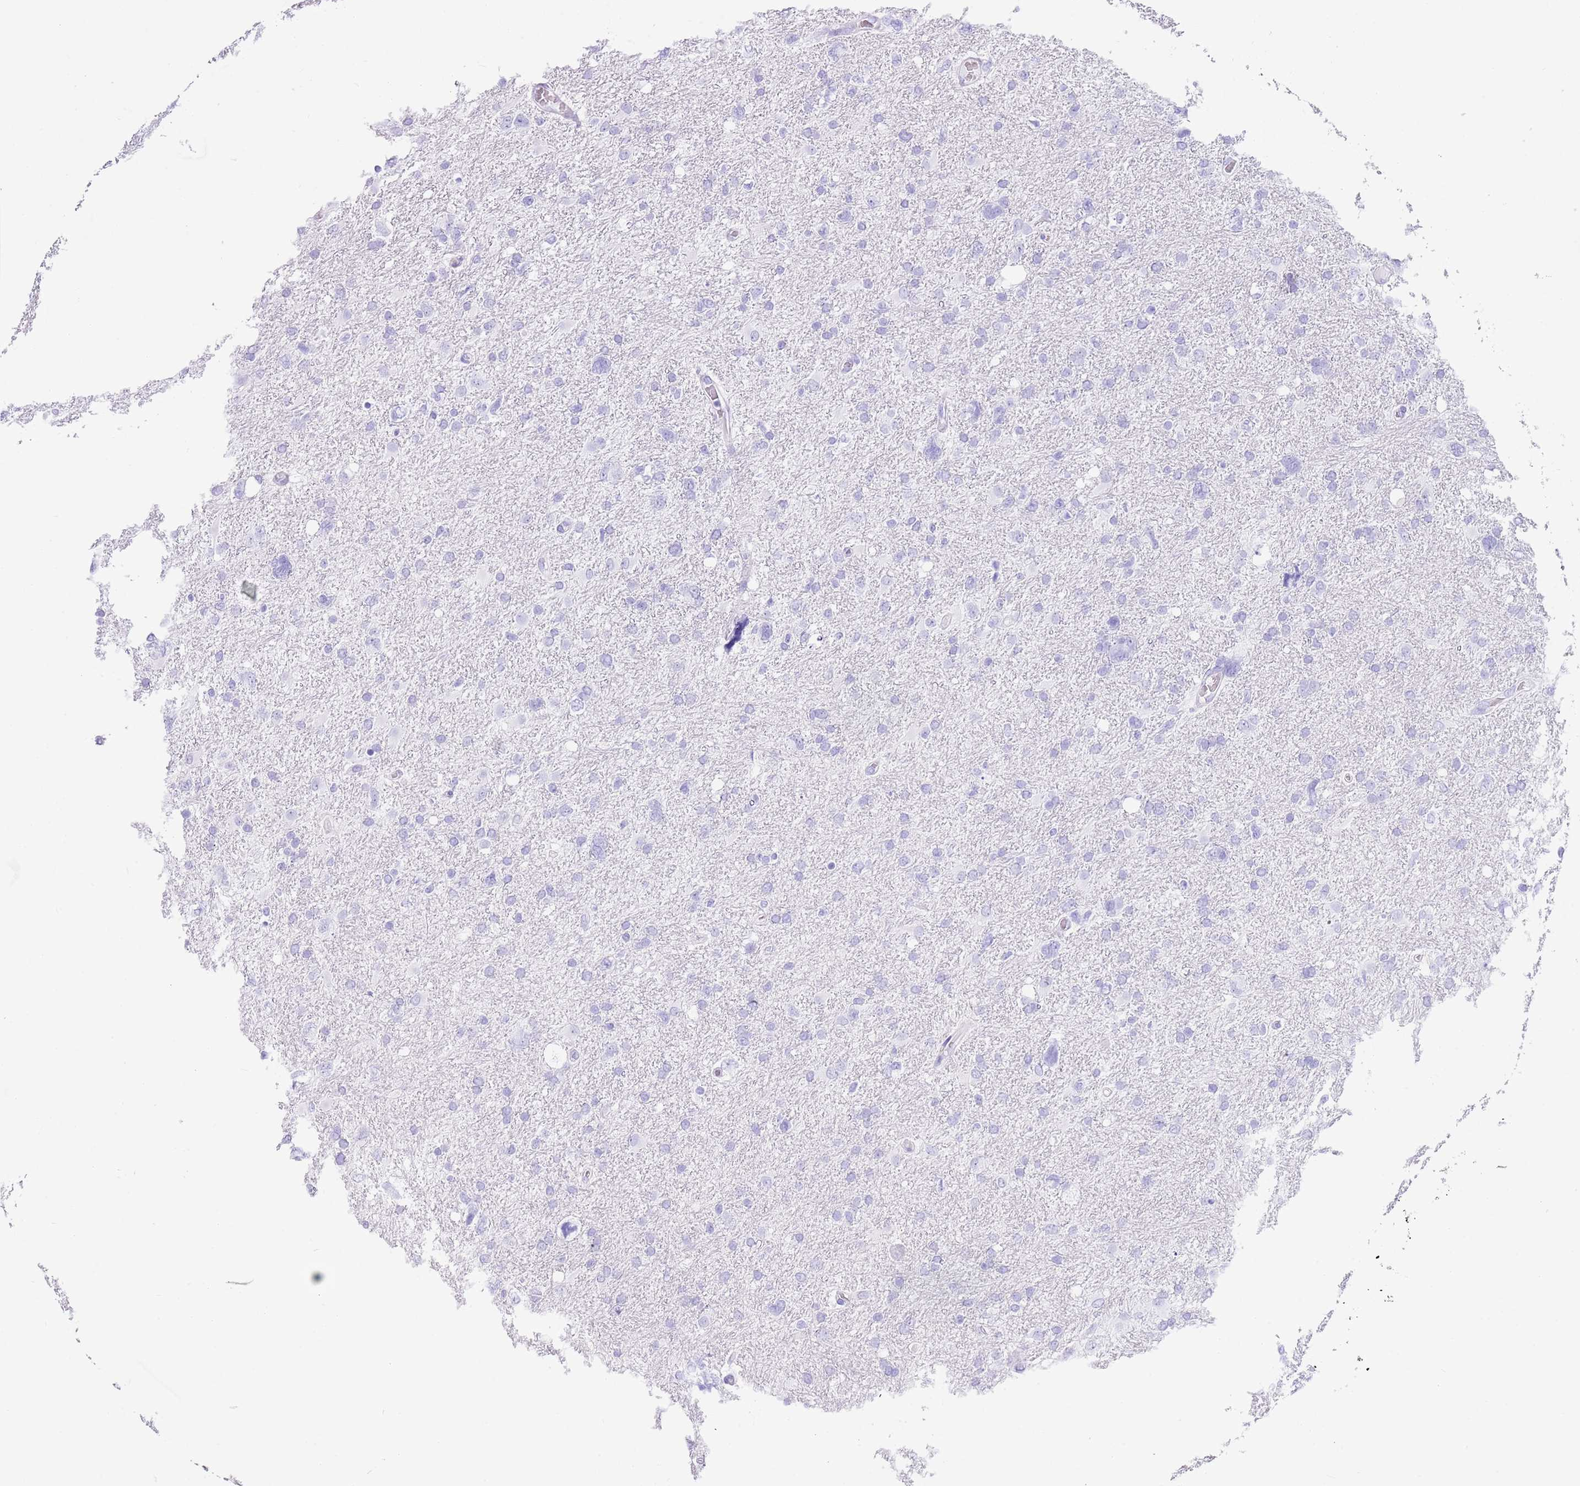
{"staining": {"intensity": "negative", "quantity": "none", "location": "none"}, "tissue": "glioma", "cell_type": "Tumor cells", "image_type": "cancer", "snomed": [{"axis": "morphology", "description": "Glioma, malignant, High grade"}, {"axis": "topography", "description": "Brain"}], "caption": "High magnification brightfield microscopy of high-grade glioma (malignant) stained with DAB (3,3'-diaminobenzidine) (brown) and counterstained with hematoxylin (blue): tumor cells show no significant staining.", "gene": "TMEM185B", "patient": {"sex": "male", "age": 61}}